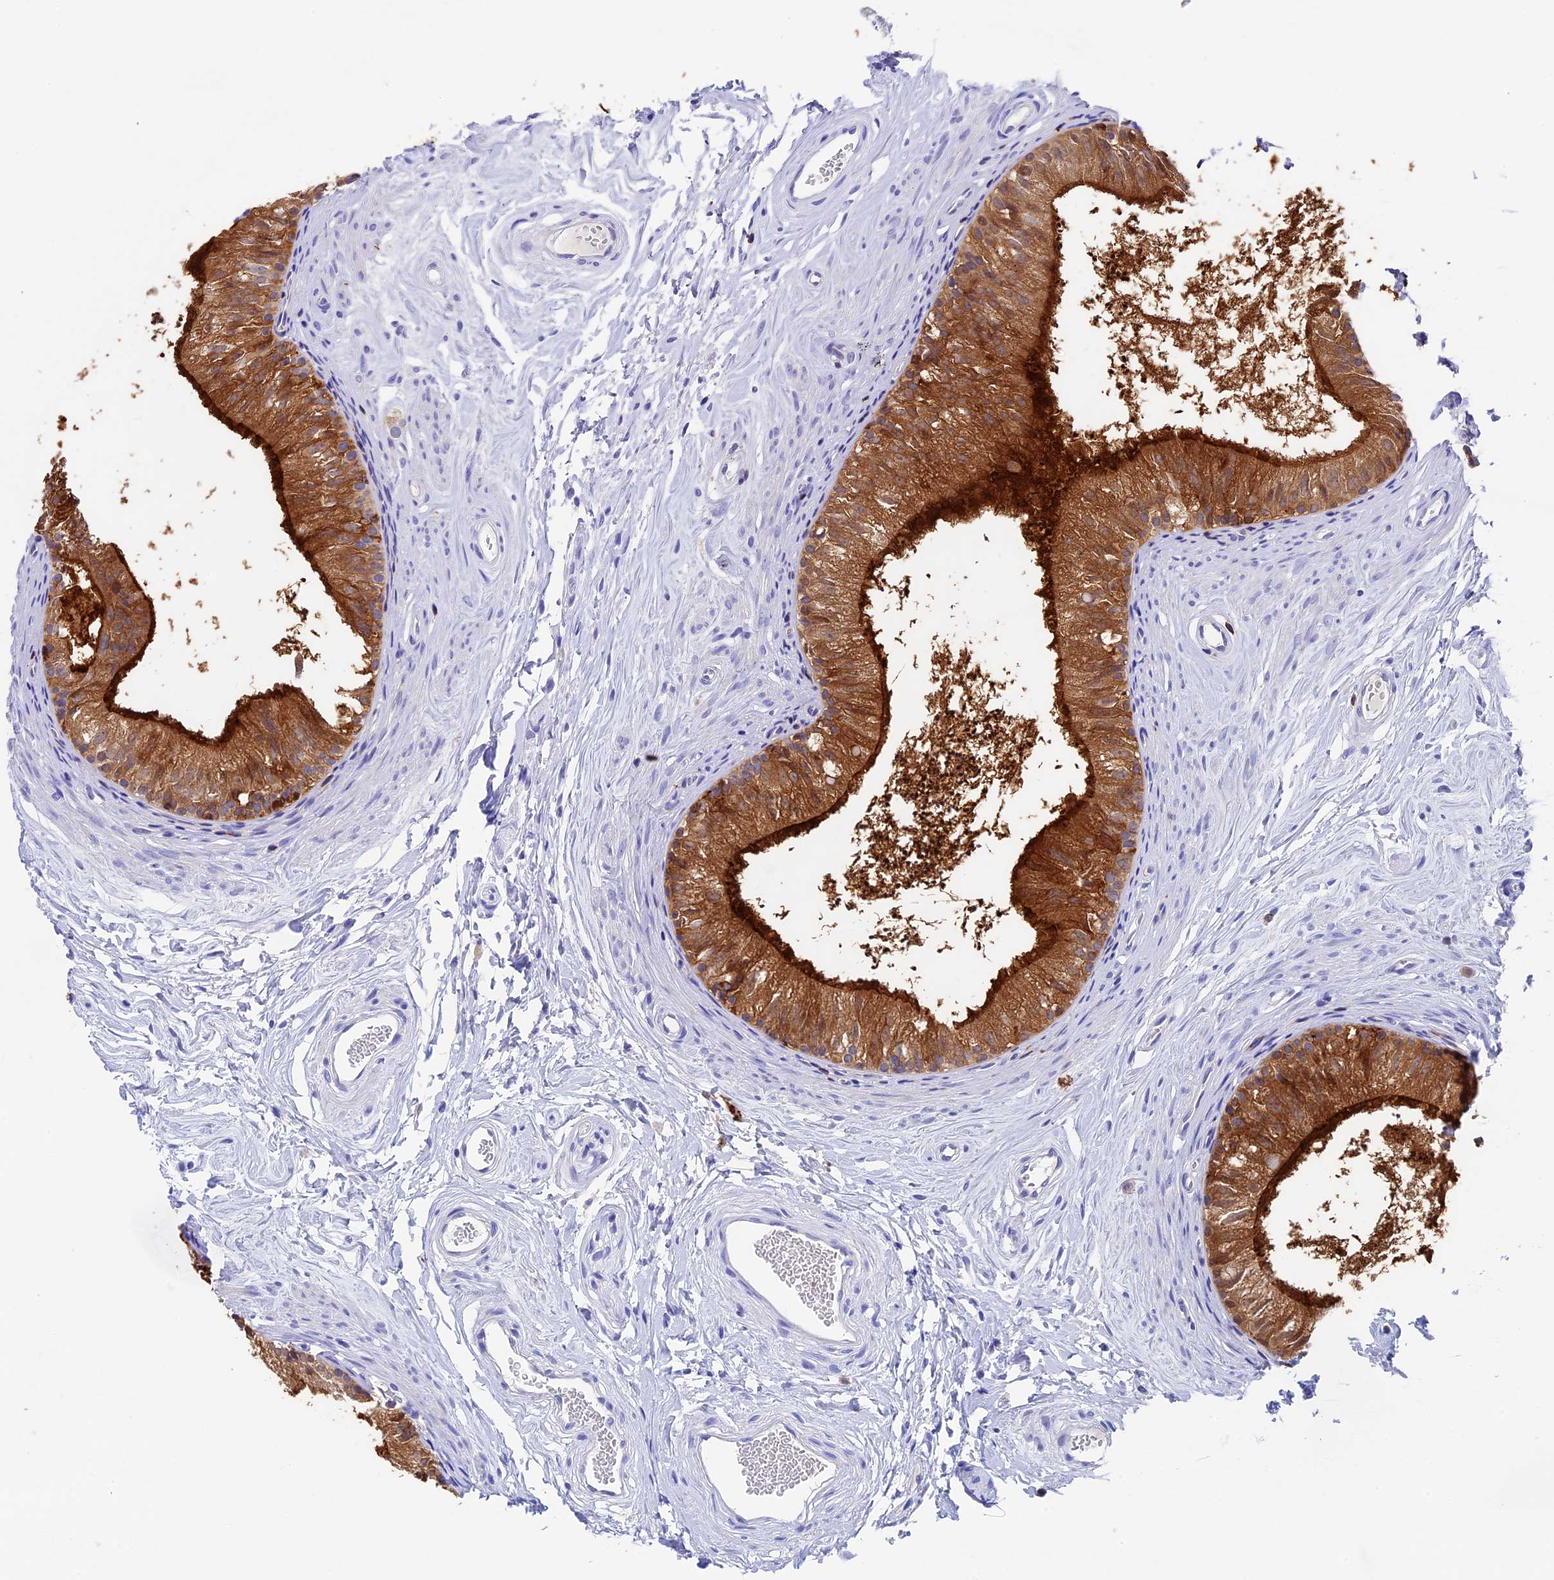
{"staining": {"intensity": "strong", "quantity": ">75%", "location": "cytoplasmic/membranous"}, "tissue": "epididymis", "cell_type": "Glandular cells", "image_type": "normal", "snomed": [{"axis": "morphology", "description": "Normal tissue, NOS"}, {"axis": "topography", "description": "Epididymis"}], "caption": "Immunohistochemistry (IHC) of benign epididymis reveals high levels of strong cytoplasmic/membranous positivity in approximately >75% of glandular cells. (brown staining indicates protein expression, while blue staining denotes nuclei).", "gene": "ADAT1", "patient": {"sex": "male", "age": 56}}